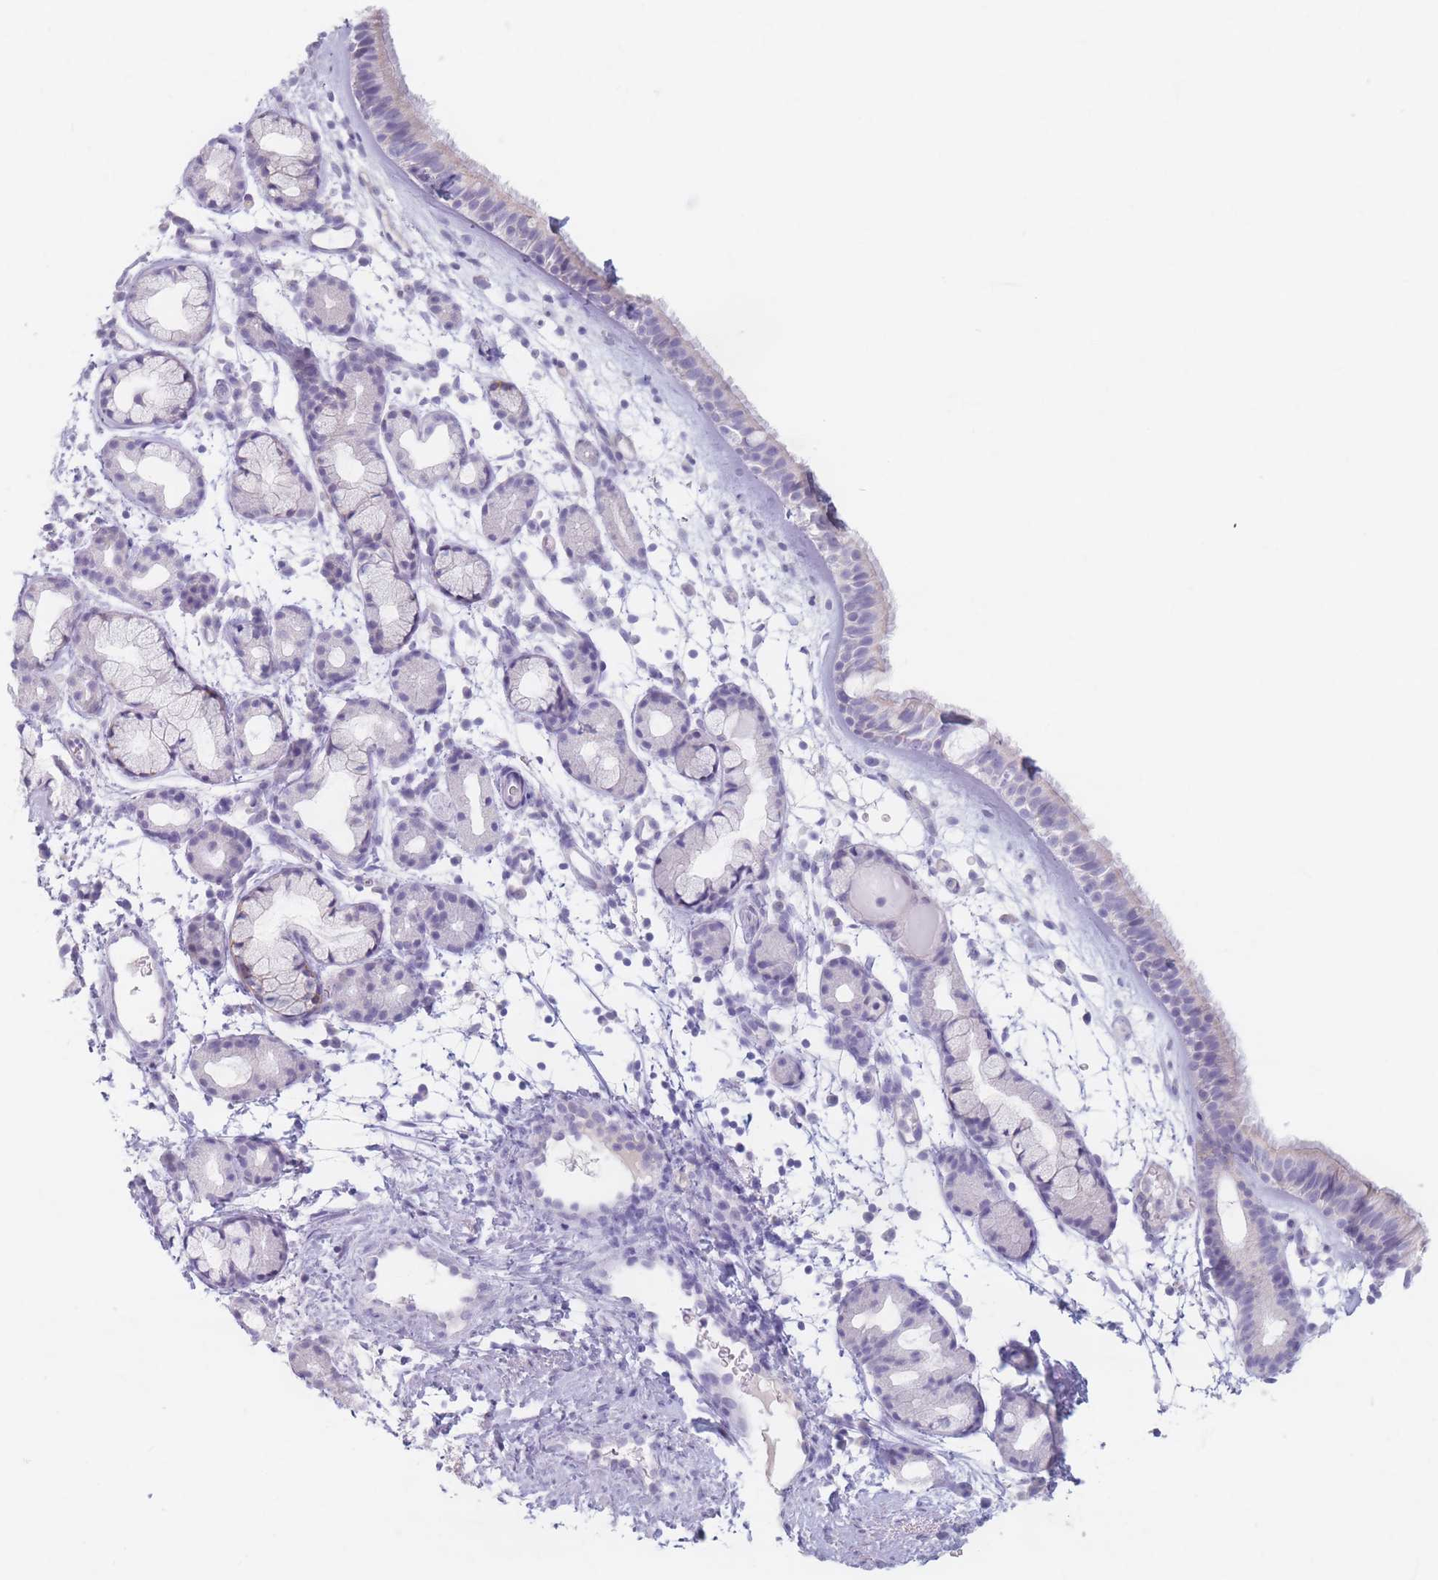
{"staining": {"intensity": "negative", "quantity": "none", "location": "none"}, "tissue": "nasopharynx", "cell_type": "Respiratory epithelial cells", "image_type": "normal", "snomed": [{"axis": "morphology", "description": "Normal tissue, NOS"}, {"axis": "topography", "description": "Nasopharynx"}], "caption": "DAB immunohistochemical staining of unremarkable nasopharynx reveals no significant staining in respiratory epithelial cells. The staining was performed using DAB (3,3'-diaminobenzidine) to visualize the protein expression in brown, while the nuclei were stained in blue with hematoxylin (Magnification: 20x).", "gene": "PIGM", "patient": {"sex": "female", "age": 81}}